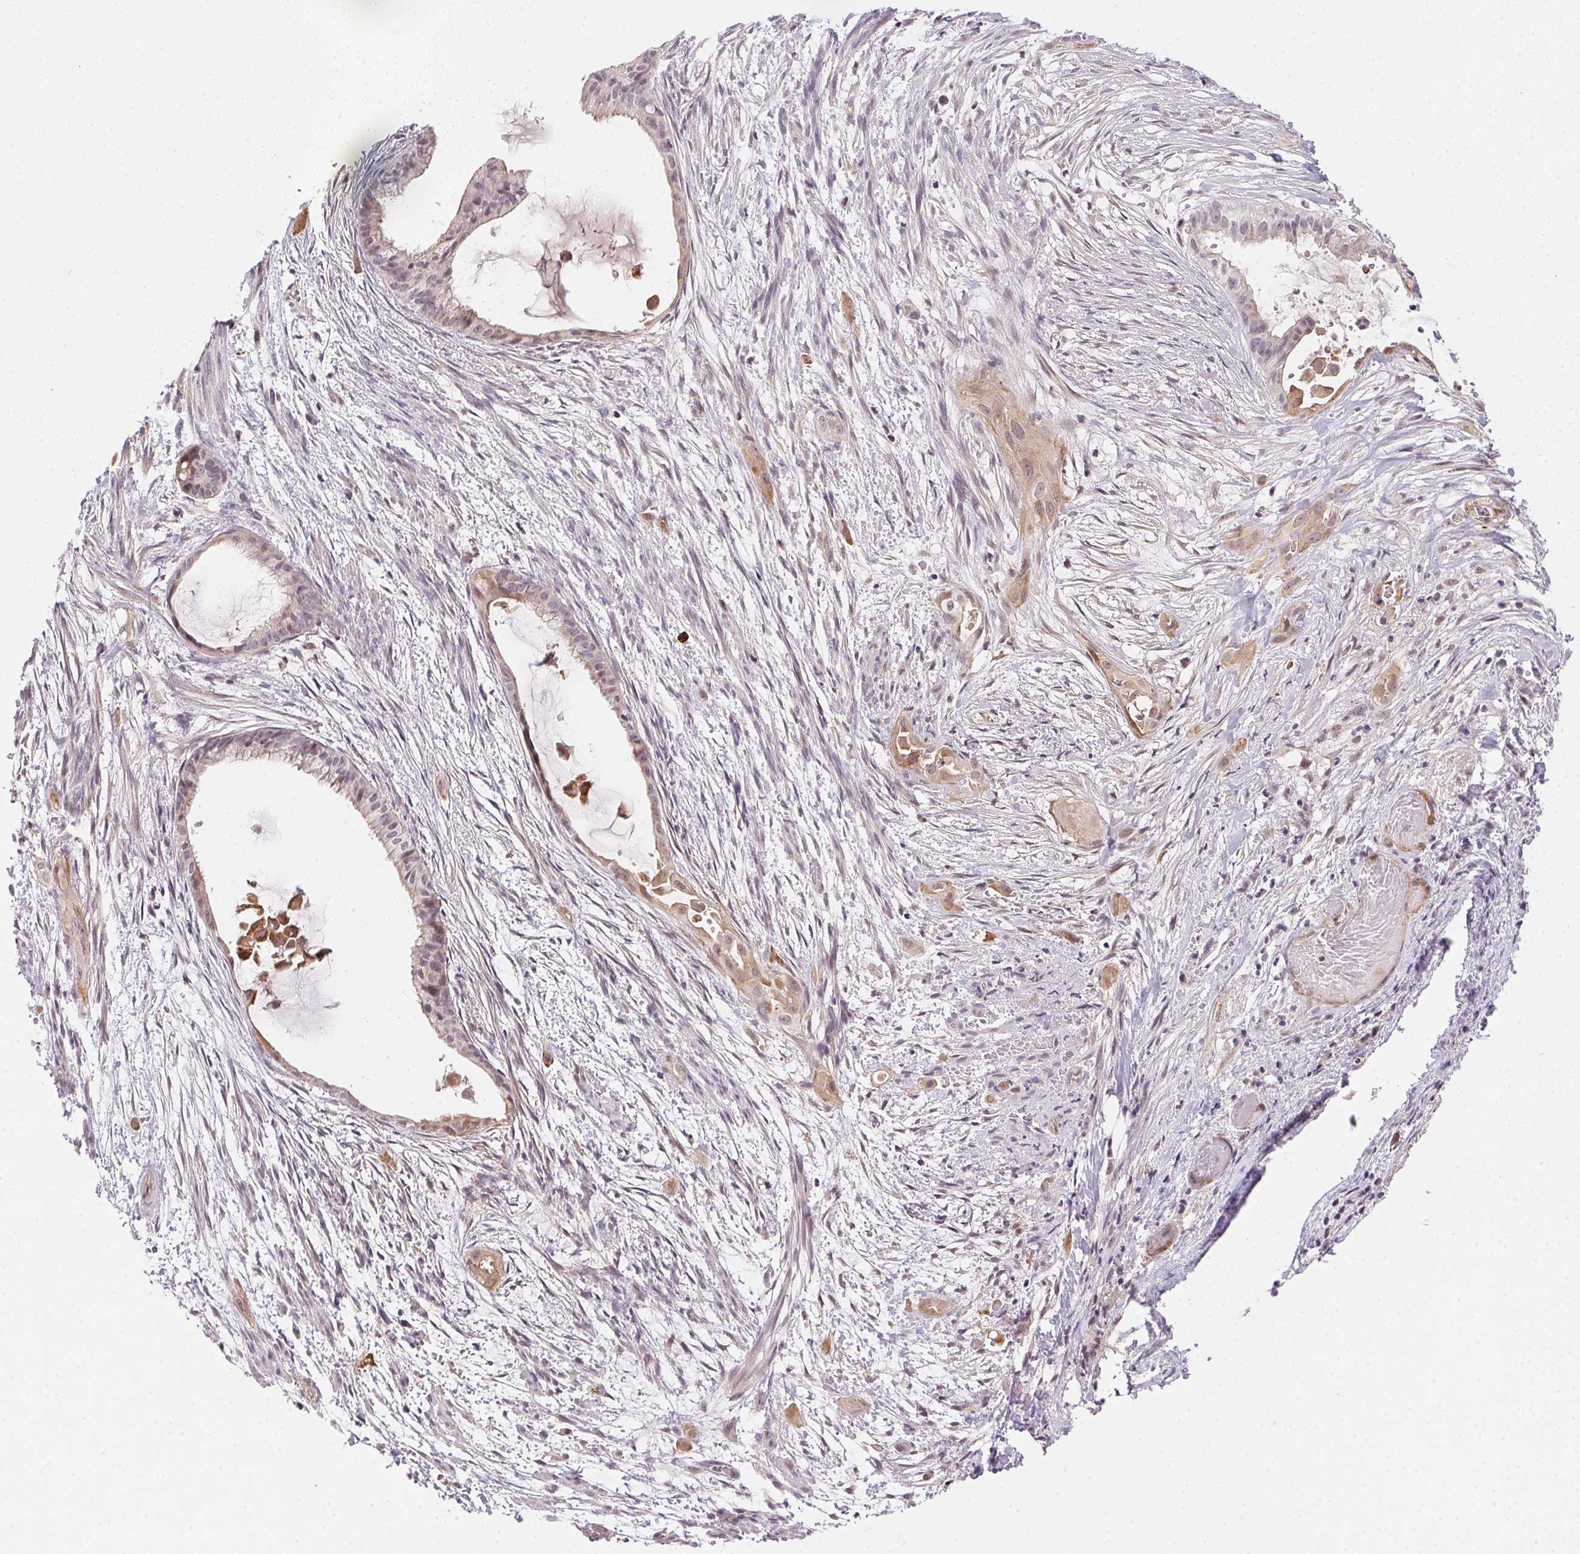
{"staining": {"intensity": "weak", "quantity": "<25%", "location": "nuclear"}, "tissue": "endometrial cancer", "cell_type": "Tumor cells", "image_type": "cancer", "snomed": [{"axis": "morphology", "description": "Adenocarcinoma, NOS"}, {"axis": "topography", "description": "Endometrium"}], "caption": "Endometrial adenocarcinoma was stained to show a protein in brown. There is no significant positivity in tumor cells.", "gene": "CFAP92", "patient": {"sex": "female", "age": 86}}